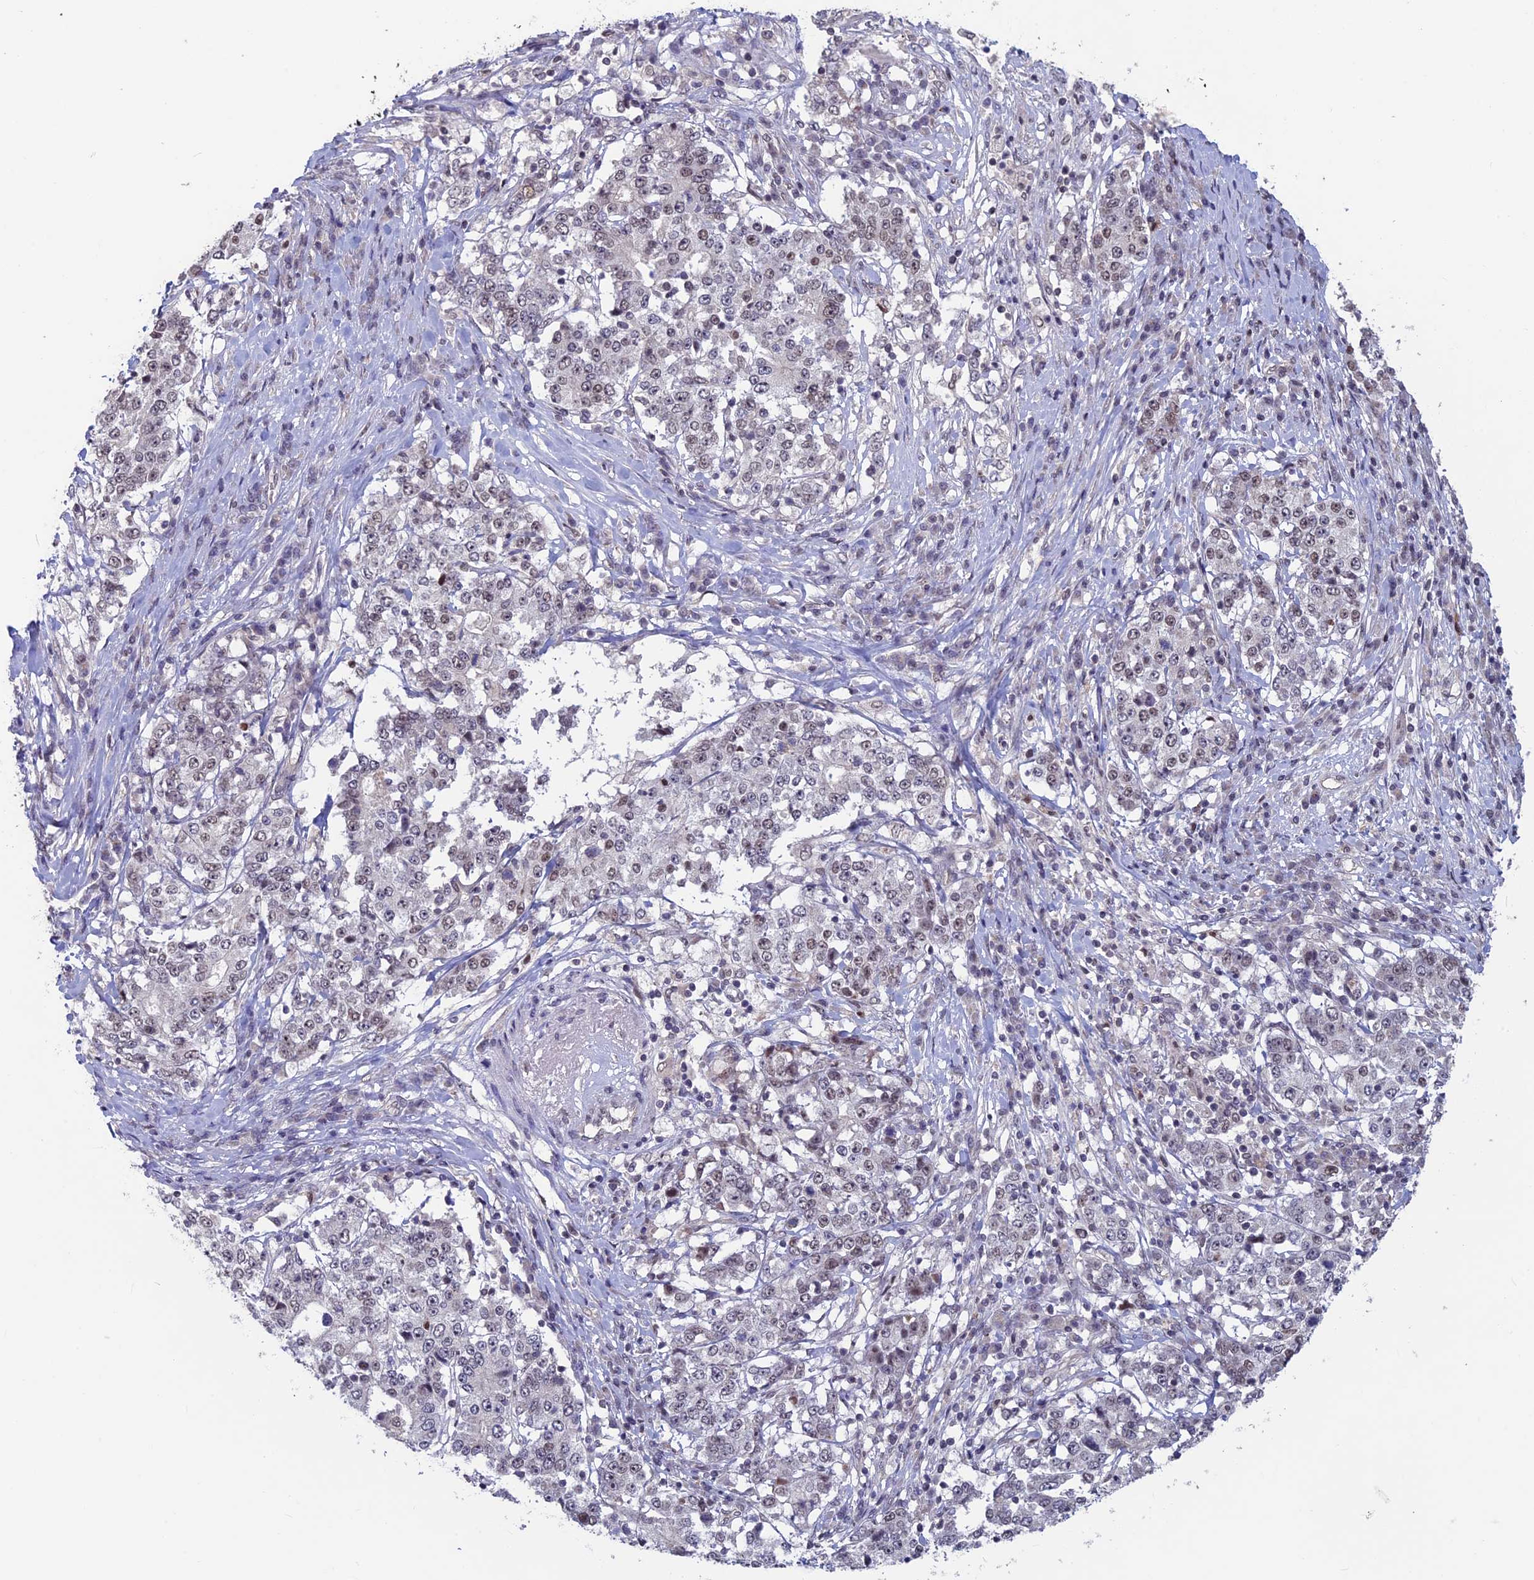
{"staining": {"intensity": "weak", "quantity": "25%-75%", "location": "nuclear"}, "tissue": "stomach cancer", "cell_type": "Tumor cells", "image_type": "cancer", "snomed": [{"axis": "morphology", "description": "Adenocarcinoma, NOS"}, {"axis": "topography", "description": "Stomach"}], "caption": "About 25%-75% of tumor cells in adenocarcinoma (stomach) reveal weak nuclear protein expression as visualized by brown immunohistochemical staining.", "gene": "SPIRE1", "patient": {"sex": "male", "age": 59}}